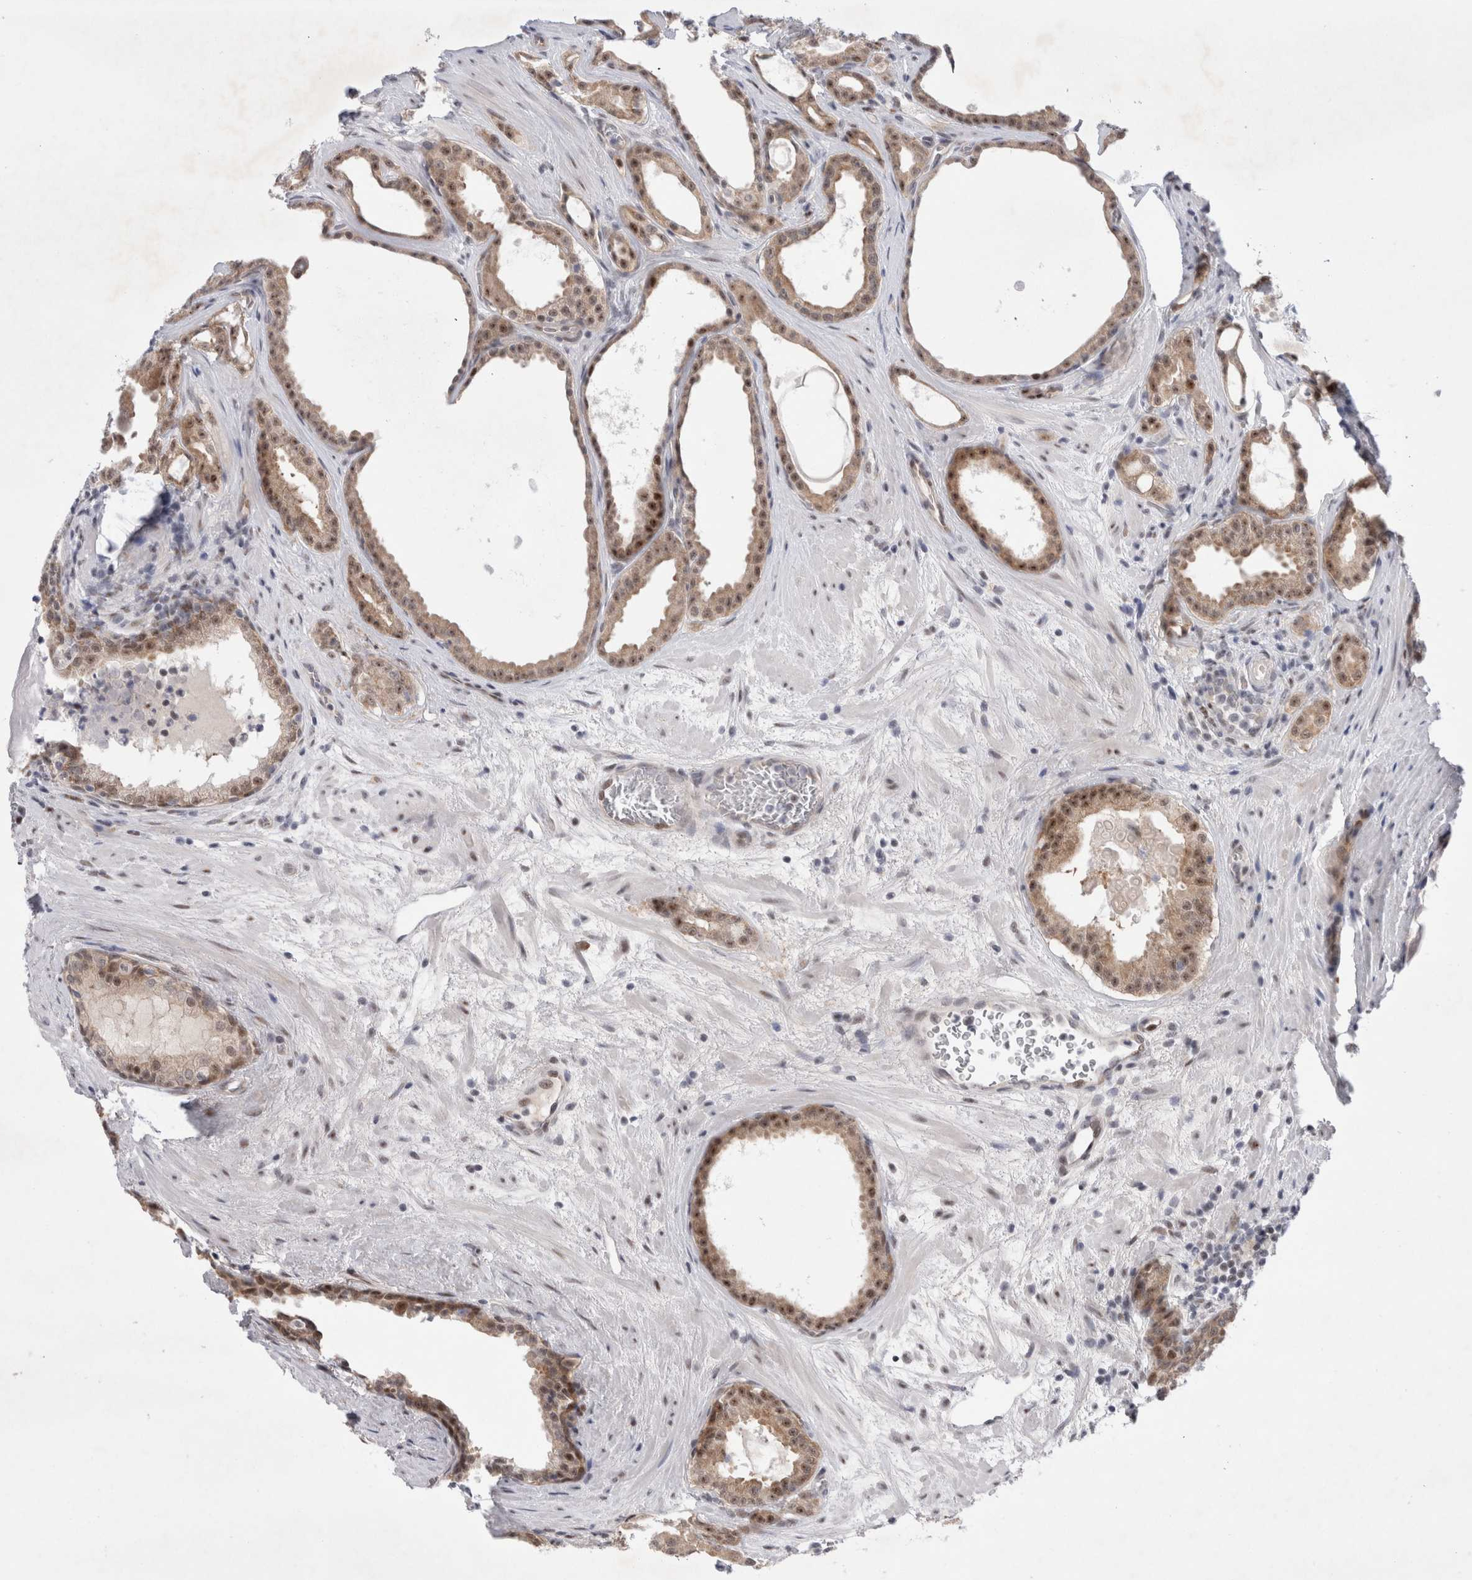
{"staining": {"intensity": "moderate", "quantity": ">75%", "location": "cytoplasmic/membranous,nuclear"}, "tissue": "prostate cancer", "cell_type": "Tumor cells", "image_type": "cancer", "snomed": [{"axis": "morphology", "description": "Adenocarcinoma, High grade"}, {"axis": "topography", "description": "Prostate"}], "caption": "Protein expression analysis of prostate cancer (high-grade adenocarcinoma) shows moderate cytoplasmic/membranous and nuclear staining in about >75% of tumor cells.", "gene": "WIPF2", "patient": {"sex": "male", "age": 60}}